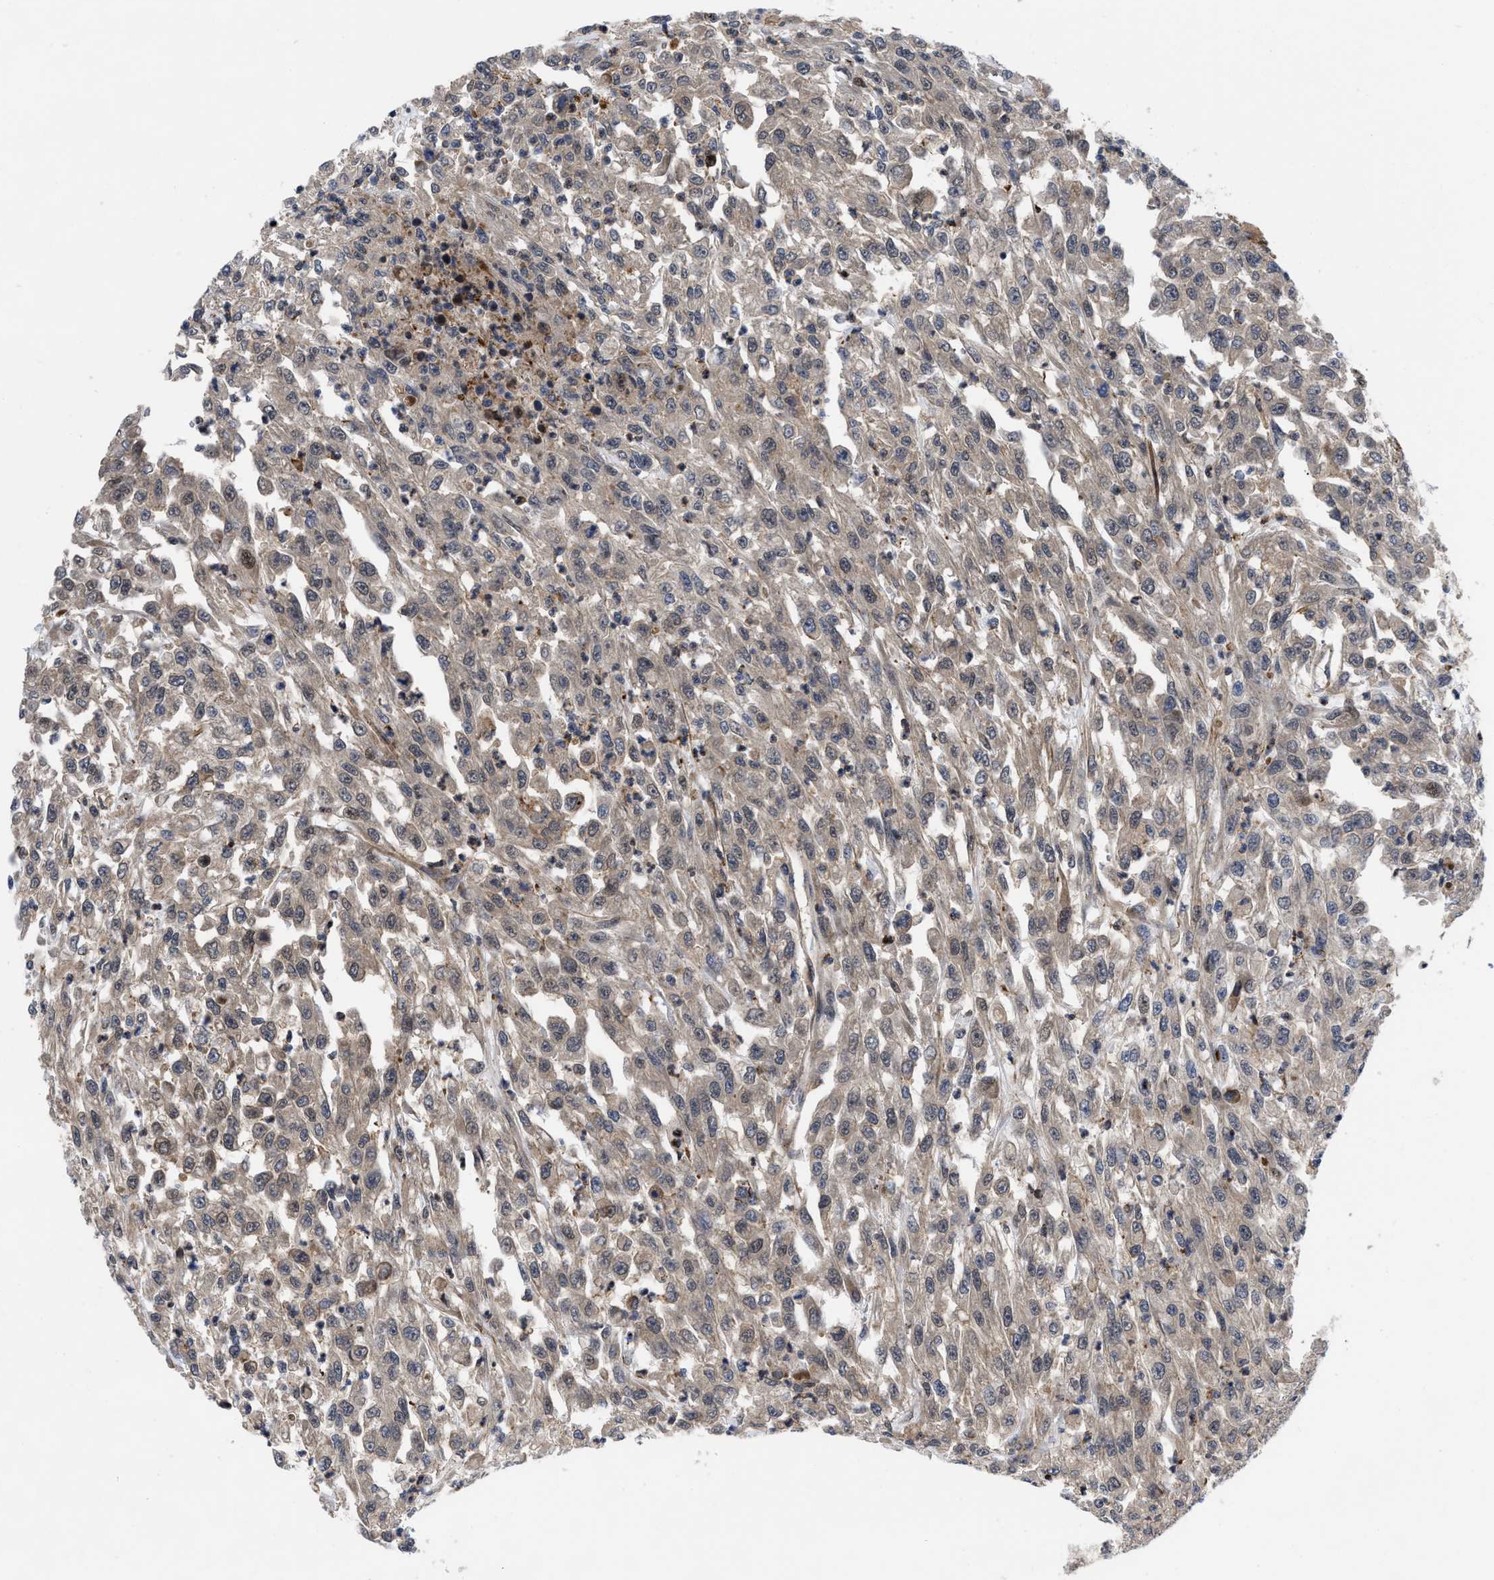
{"staining": {"intensity": "moderate", "quantity": "25%-75%", "location": "cytoplasmic/membranous"}, "tissue": "urothelial cancer", "cell_type": "Tumor cells", "image_type": "cancer", "snomed": [{"axis": "morphology", "description": "Urothelial carcinoma, High grade"}, {"axis": "topography", "description": "Urinary bladder"}], "caption": "Tumor cells exhibit medium levels of moderate cytoplasmic/membranous expression in approximately 25%-75% of cells in high-grade urothelial carcinoma.", "gene": "SPAST", "patient": {"sex": "male", "age": 46}}